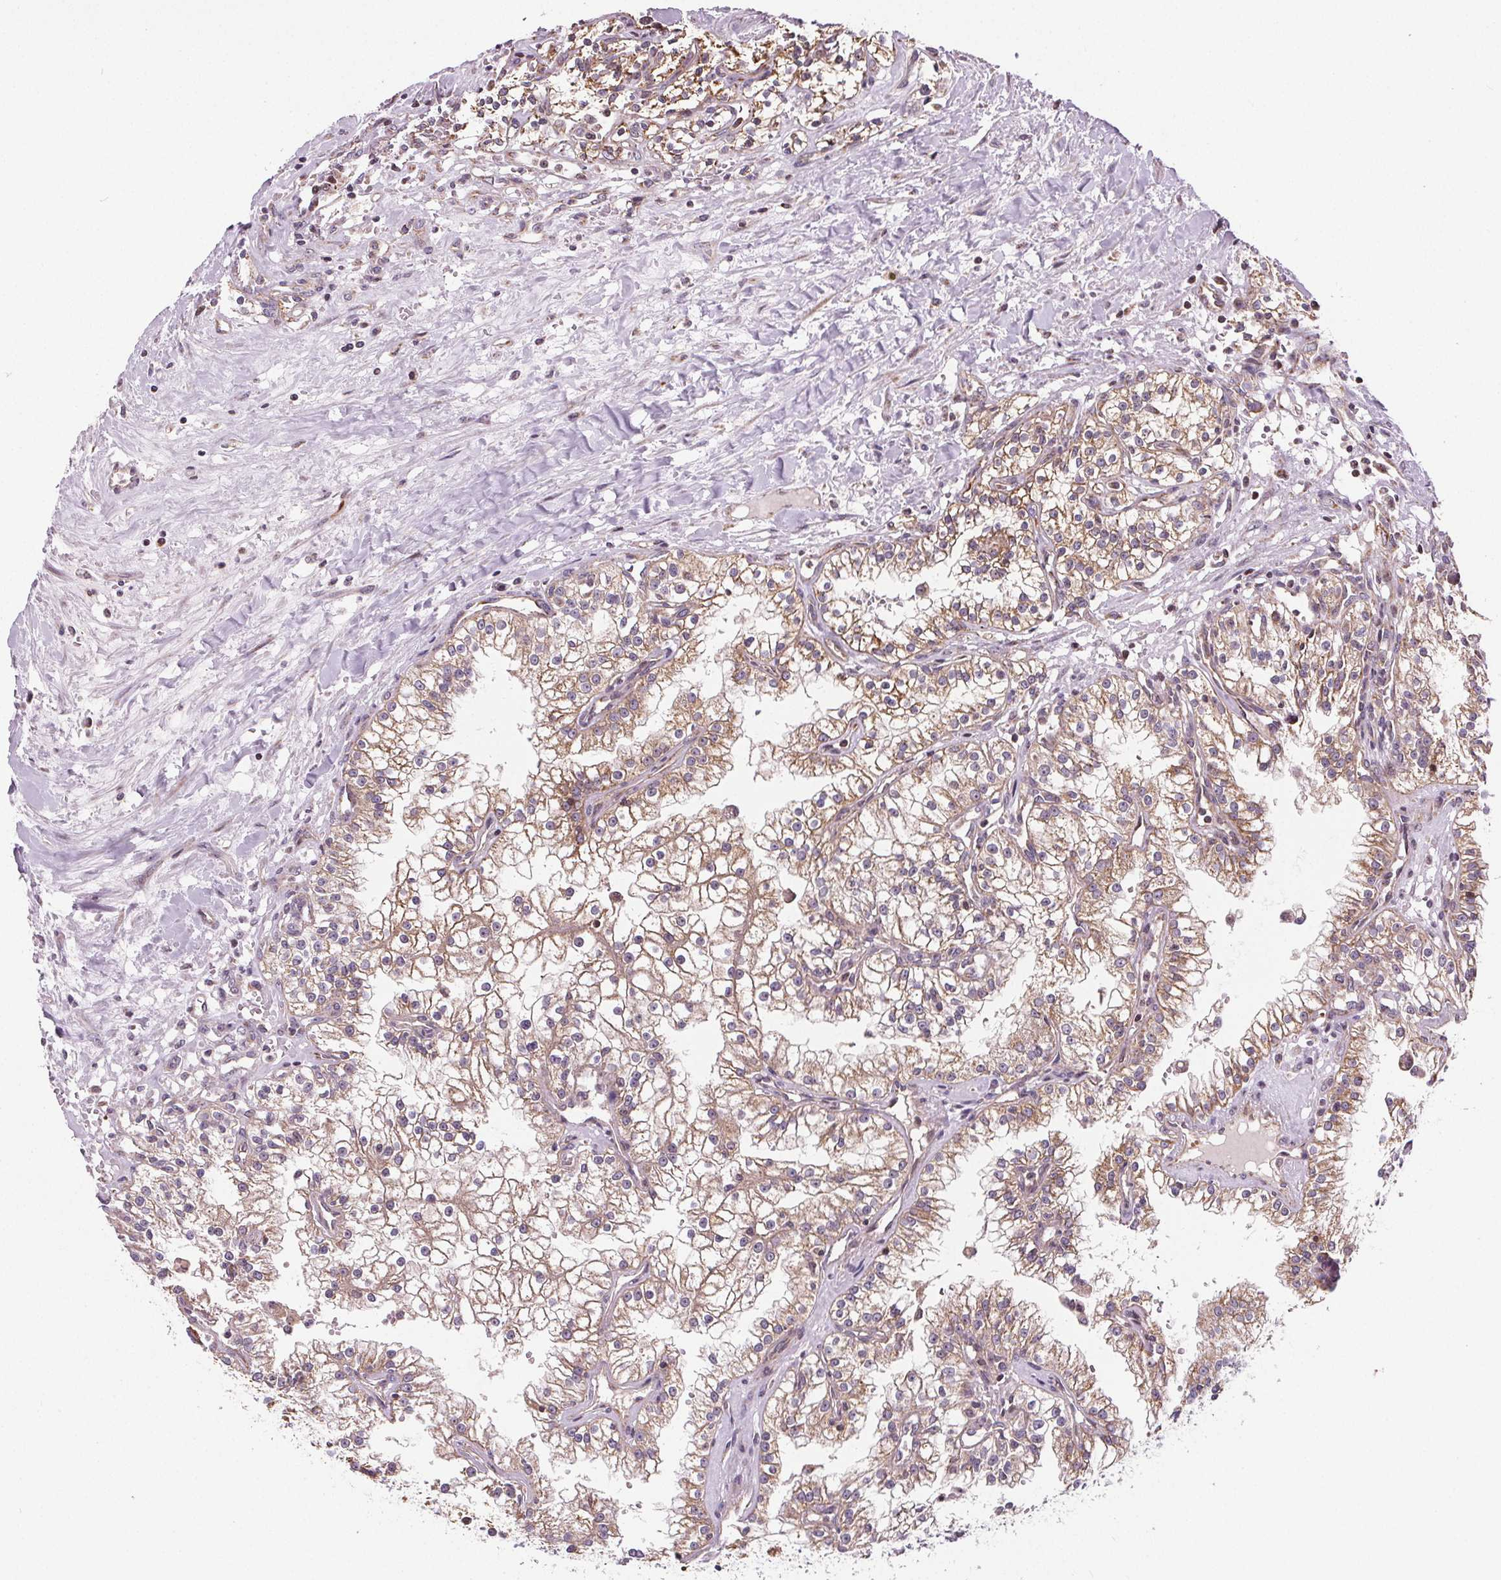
{"staining": {"intensity": "weak", "quantity": ">75%", "location": "cytoplasmic/membranous"}, "tissue": "renal cancer", "cell_type": "Tumor cells", "image_type": "cancer", "snomed": [{"axis": "morphology", "description": "Adenocarcinoma, NOS"}, {"axis": "topography", "description": "Kidney"}], "caption": "Immunohistochemical staining of human renal cancer (adenocarcinoma) exhibits low levels of weak cytoplasmic/membranous protein staining in about >75% of tumor cells.", "gene": "SUCLA2", "patient": {"sex": "male", "age": 36}}